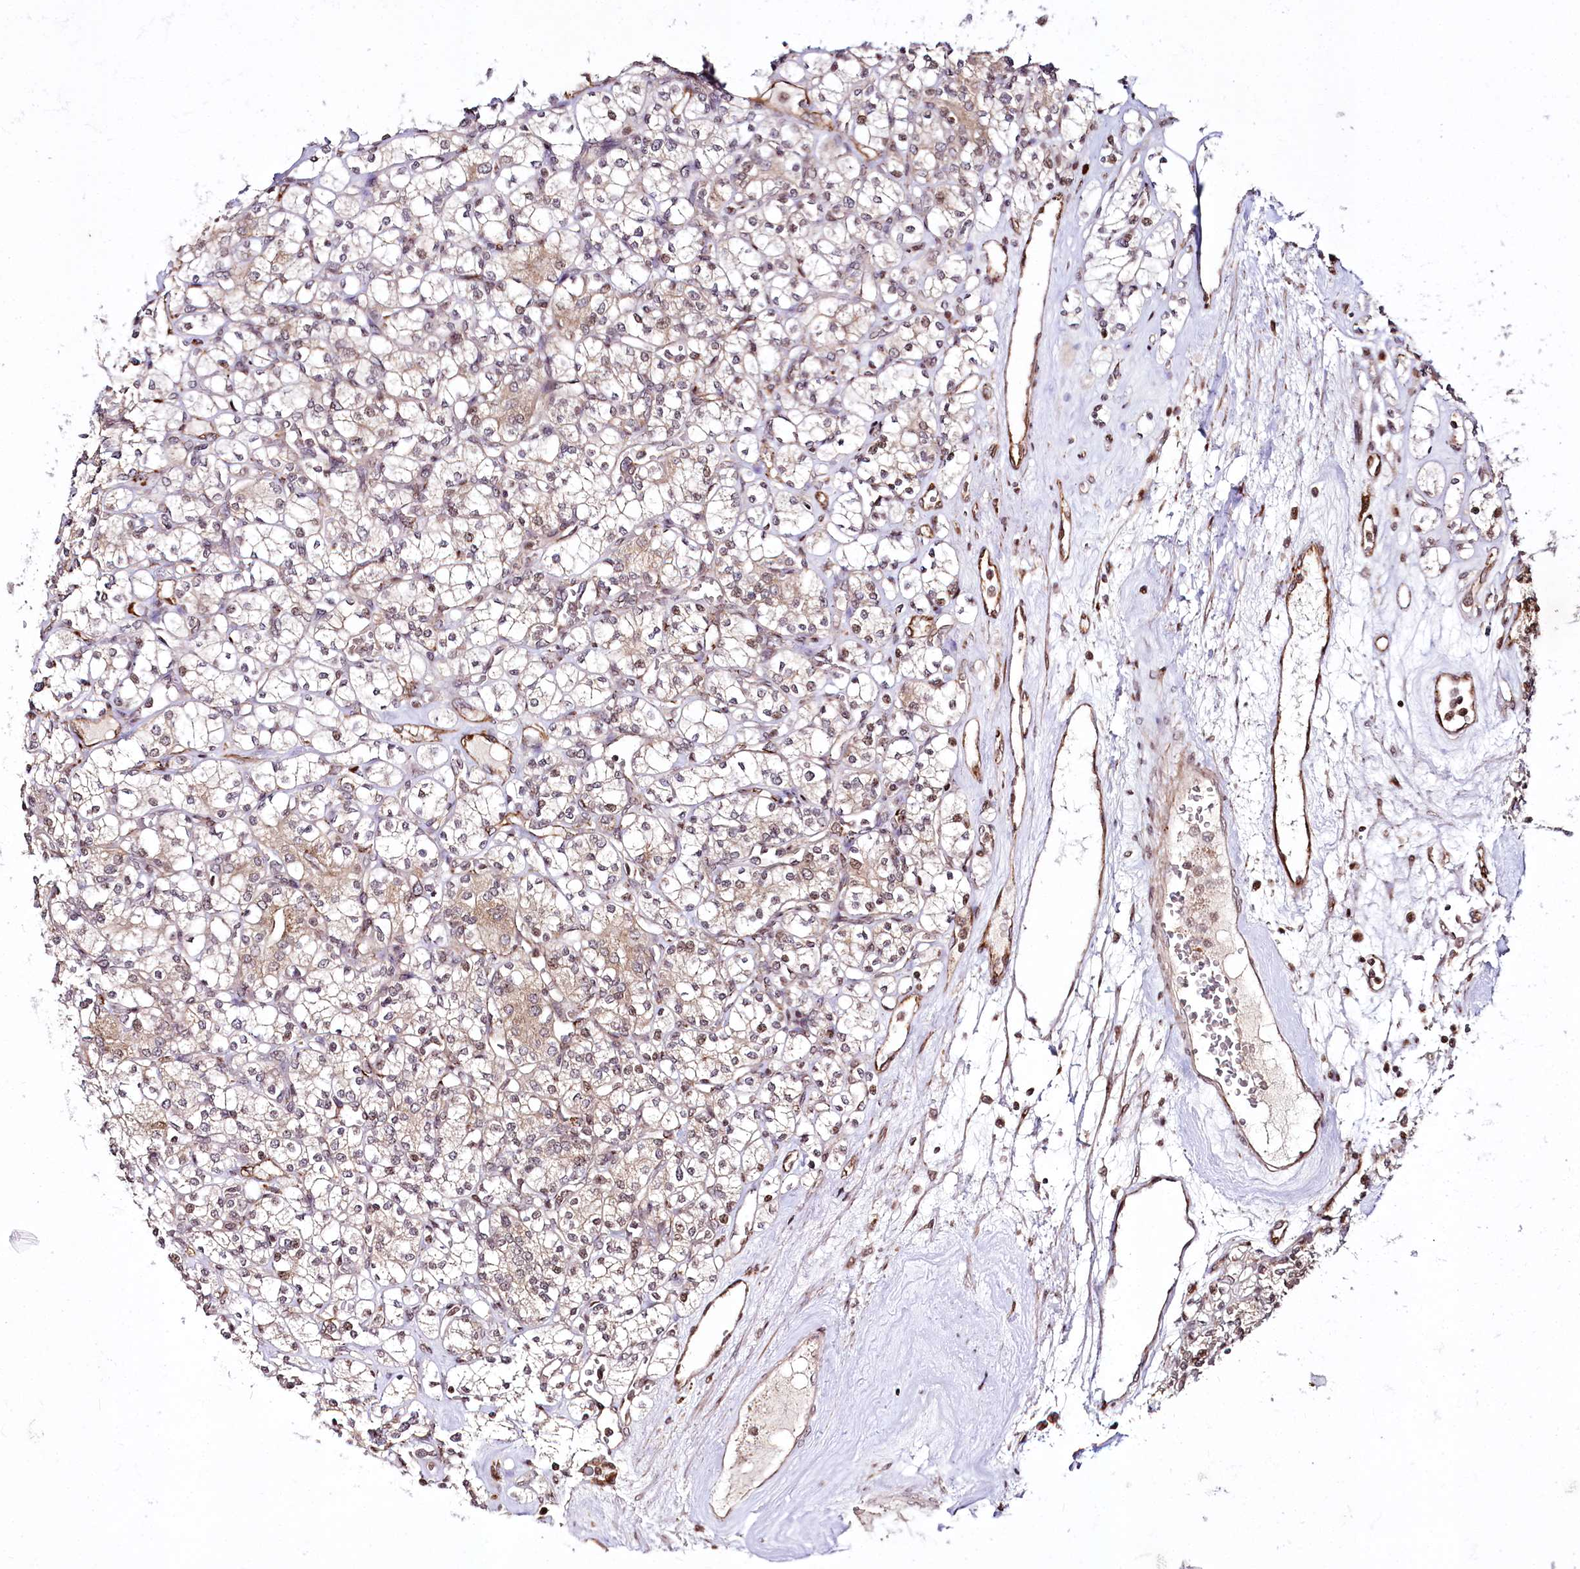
{"staining": {"intensity": "weak", "quantity": "<25%", "location": "cytoplasmic/membranous,nuclear"}, "tissue": "renal cancer", "cell_type": "Tumor cells", "image_type": "cancer", "snomed": [{"axis": "morphology", "description": "Adenocarcinoma, NOS"}, {"axis": "topography", "description": "Kidney"}], "caption": "A high-resolution histopathology image shows IHC staining of renal cancer, which shows no significant staining in tumor cells.", "gene": "HOXC8", "patient": {"sex": "male", "age": 77}}